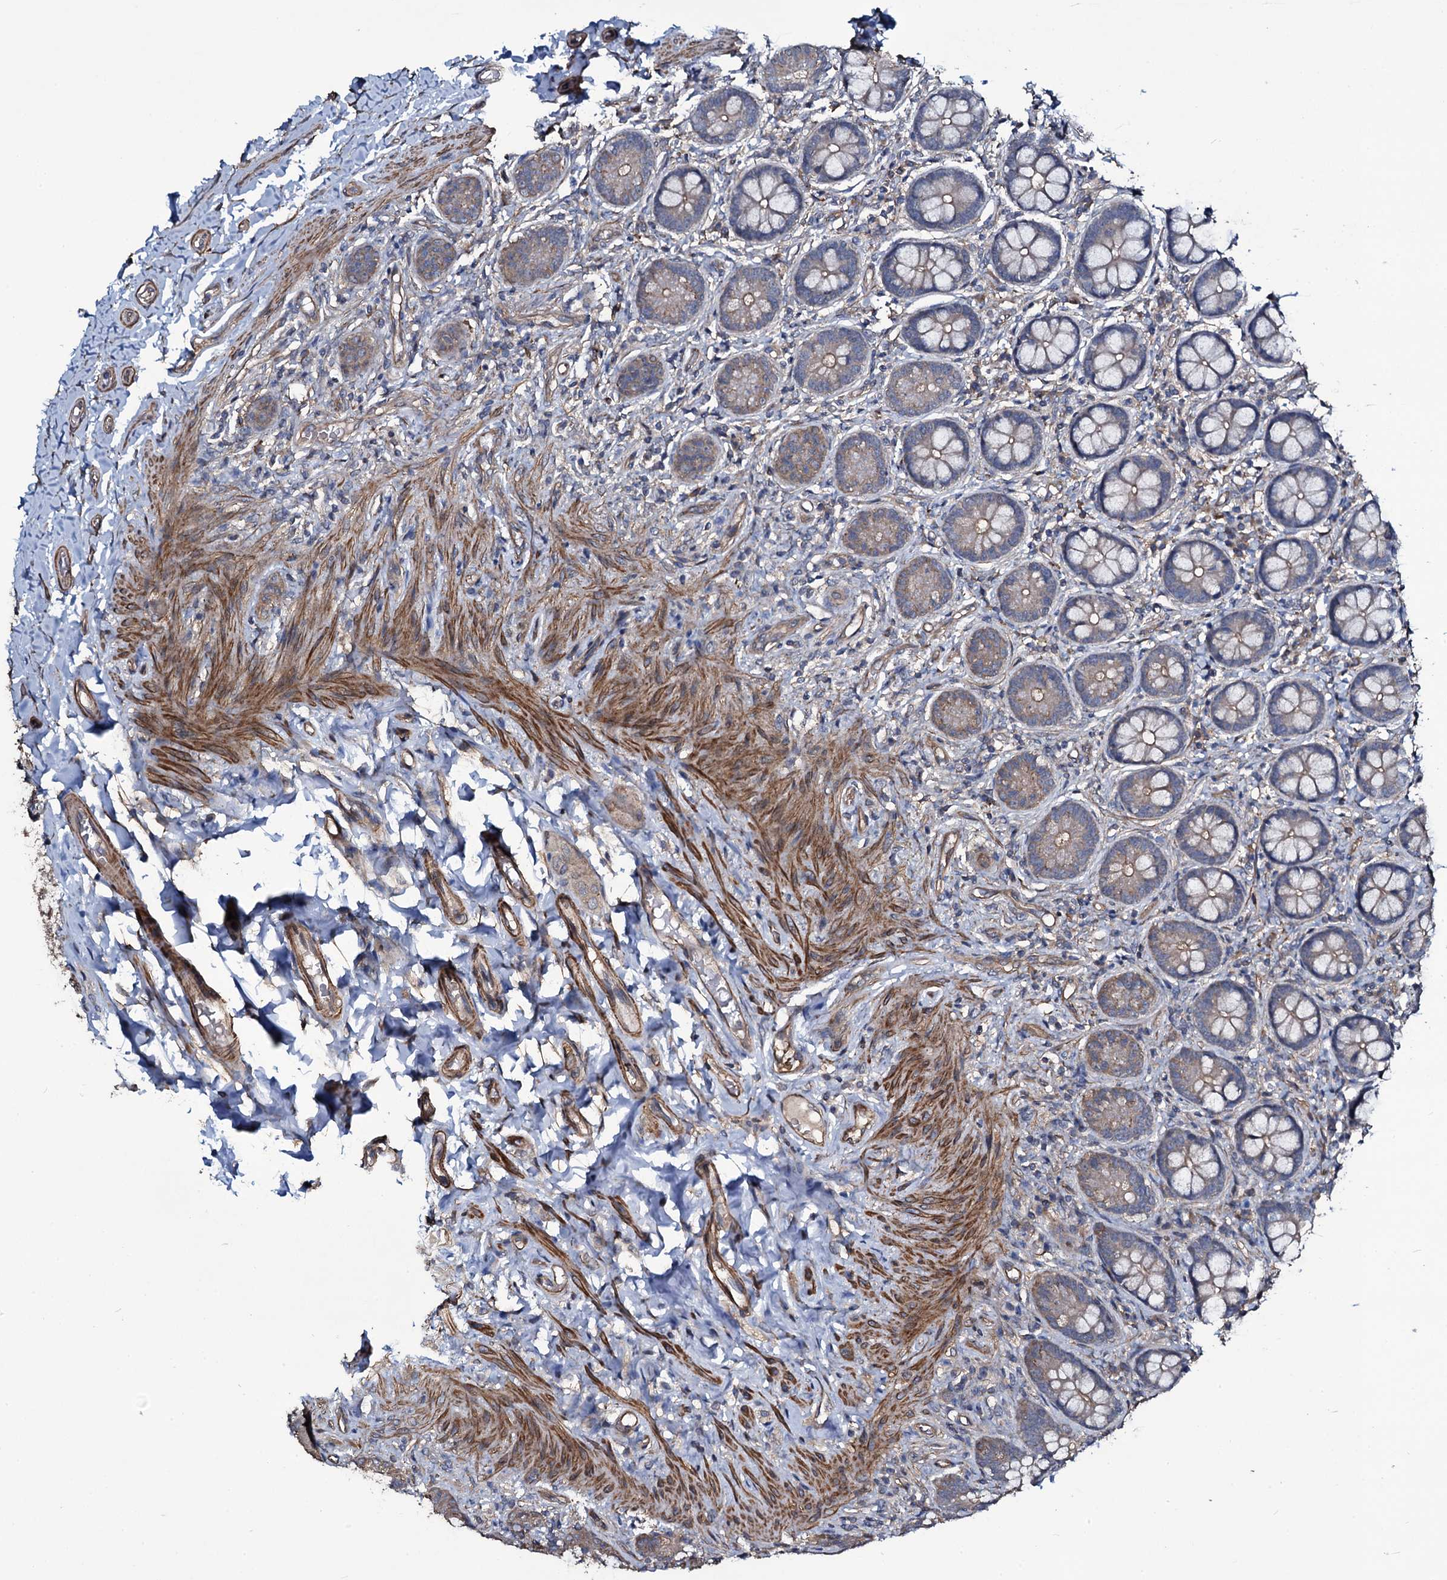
{"staining": {"intensity": "moderate", "quantity": ">75%", "location": "cytoplasmic/membranous"}, "tissue": "small intestine", "cell_type": "Glandular cells", "image_type": "normal", "snomed": [{"axis": "morphology", "description": "Normal tissue, NOS"}, {"axis": "topography", "description": "Small intestine"}], "caption": "Immunohistochemical staining of benign human small intestine reveals >75% levels of moderate cytoplasmic/membranous protein expression in about >75% of glandular cells.", "gene": "WIPF3", "patient": {"sex": "male", "age": 52}}